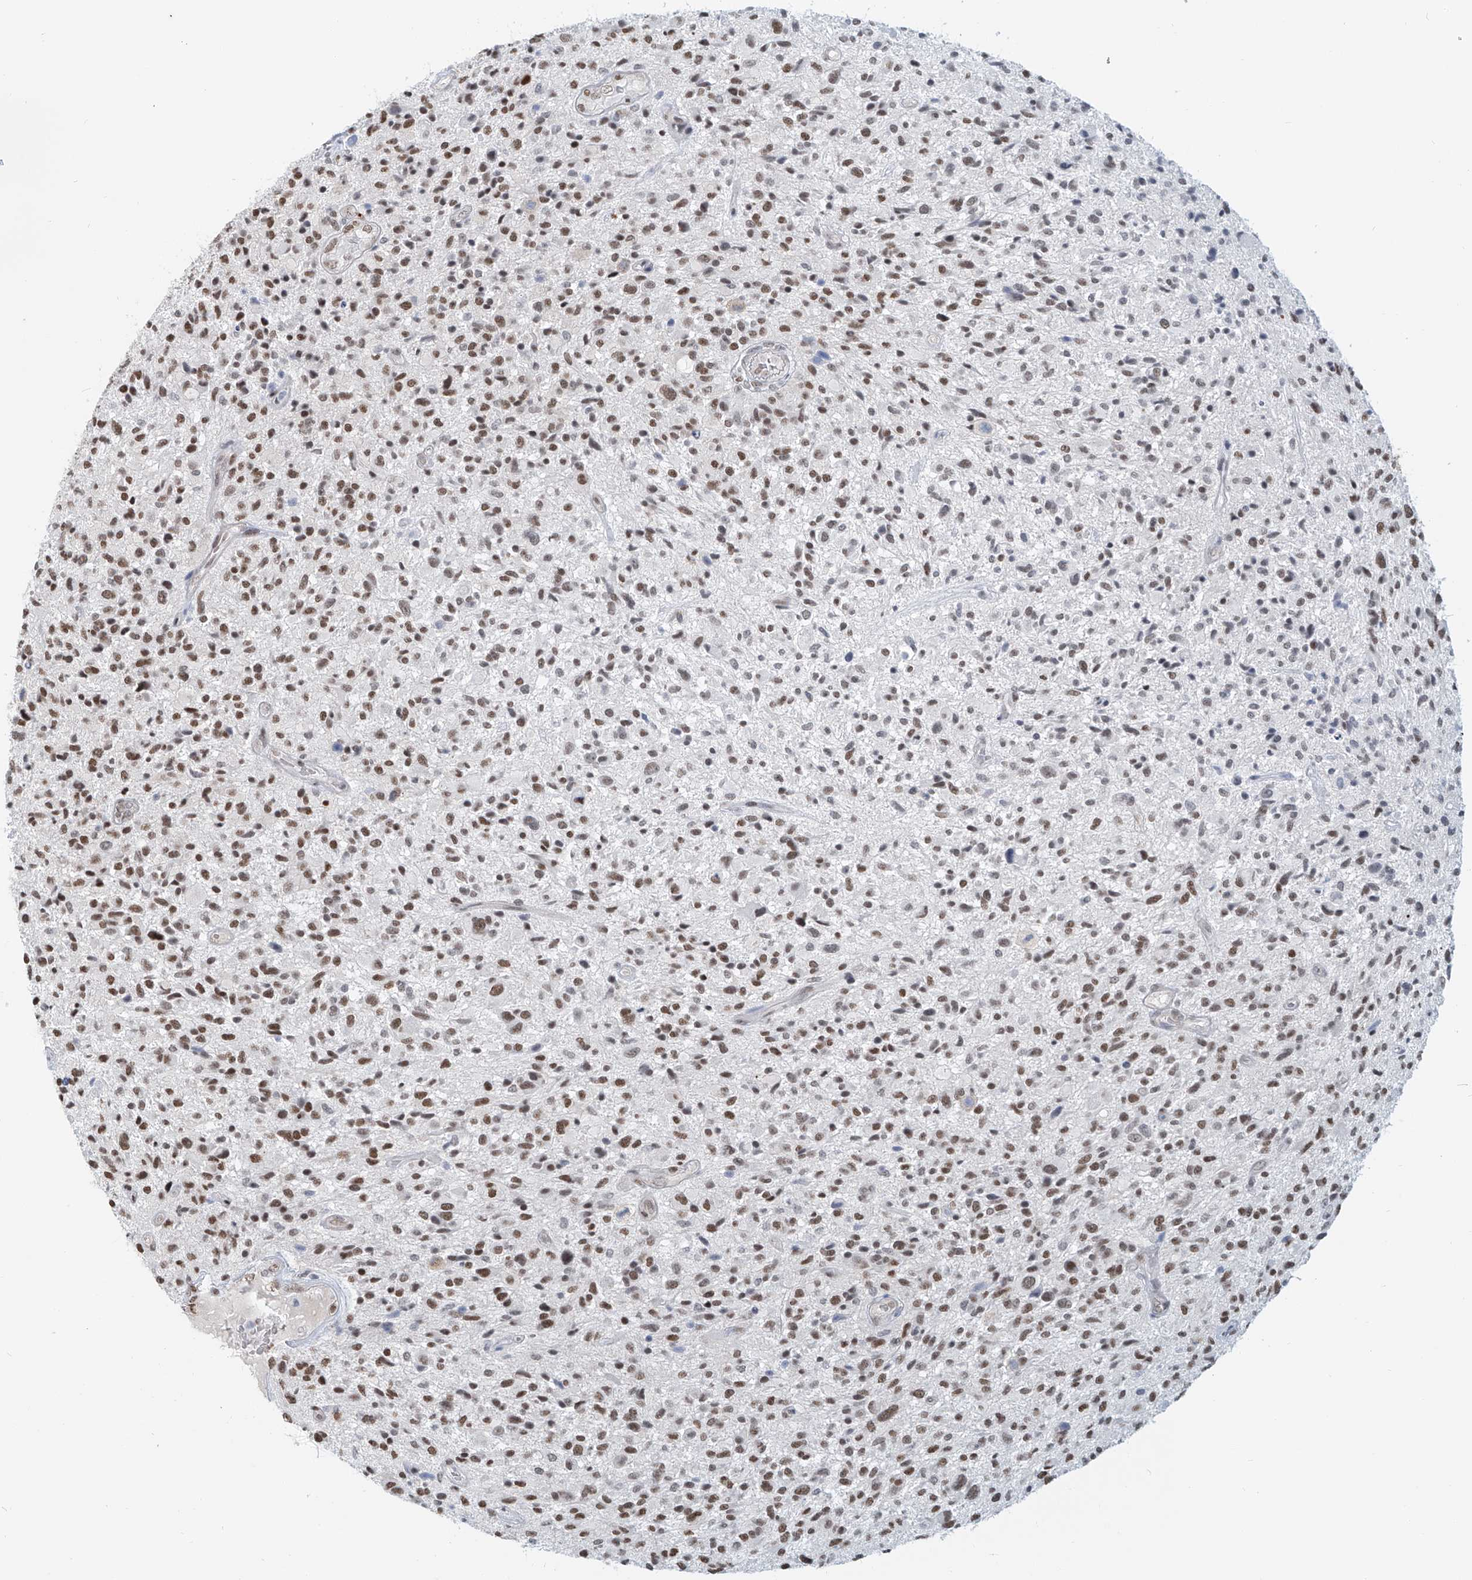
{"staining": {"intensity": "moderate", "quantity": ">75%", "location": "nuclear"}, "tissue": "glioma", "cell_type": "Tumor cells", "image_type": "cancer", "snomed": [{"axis": "morphology", "description": "Glioma, malignant, High grade"}, {"axis": "topography", "description": "Brain"}], "caption": "Immunohistochemistry of human glioma shows medium levels of moderate nuclear expression in approximately >75% of tumor cells.", "gene": "SASH1", "patient": {"sex": "male", "age": 47}}